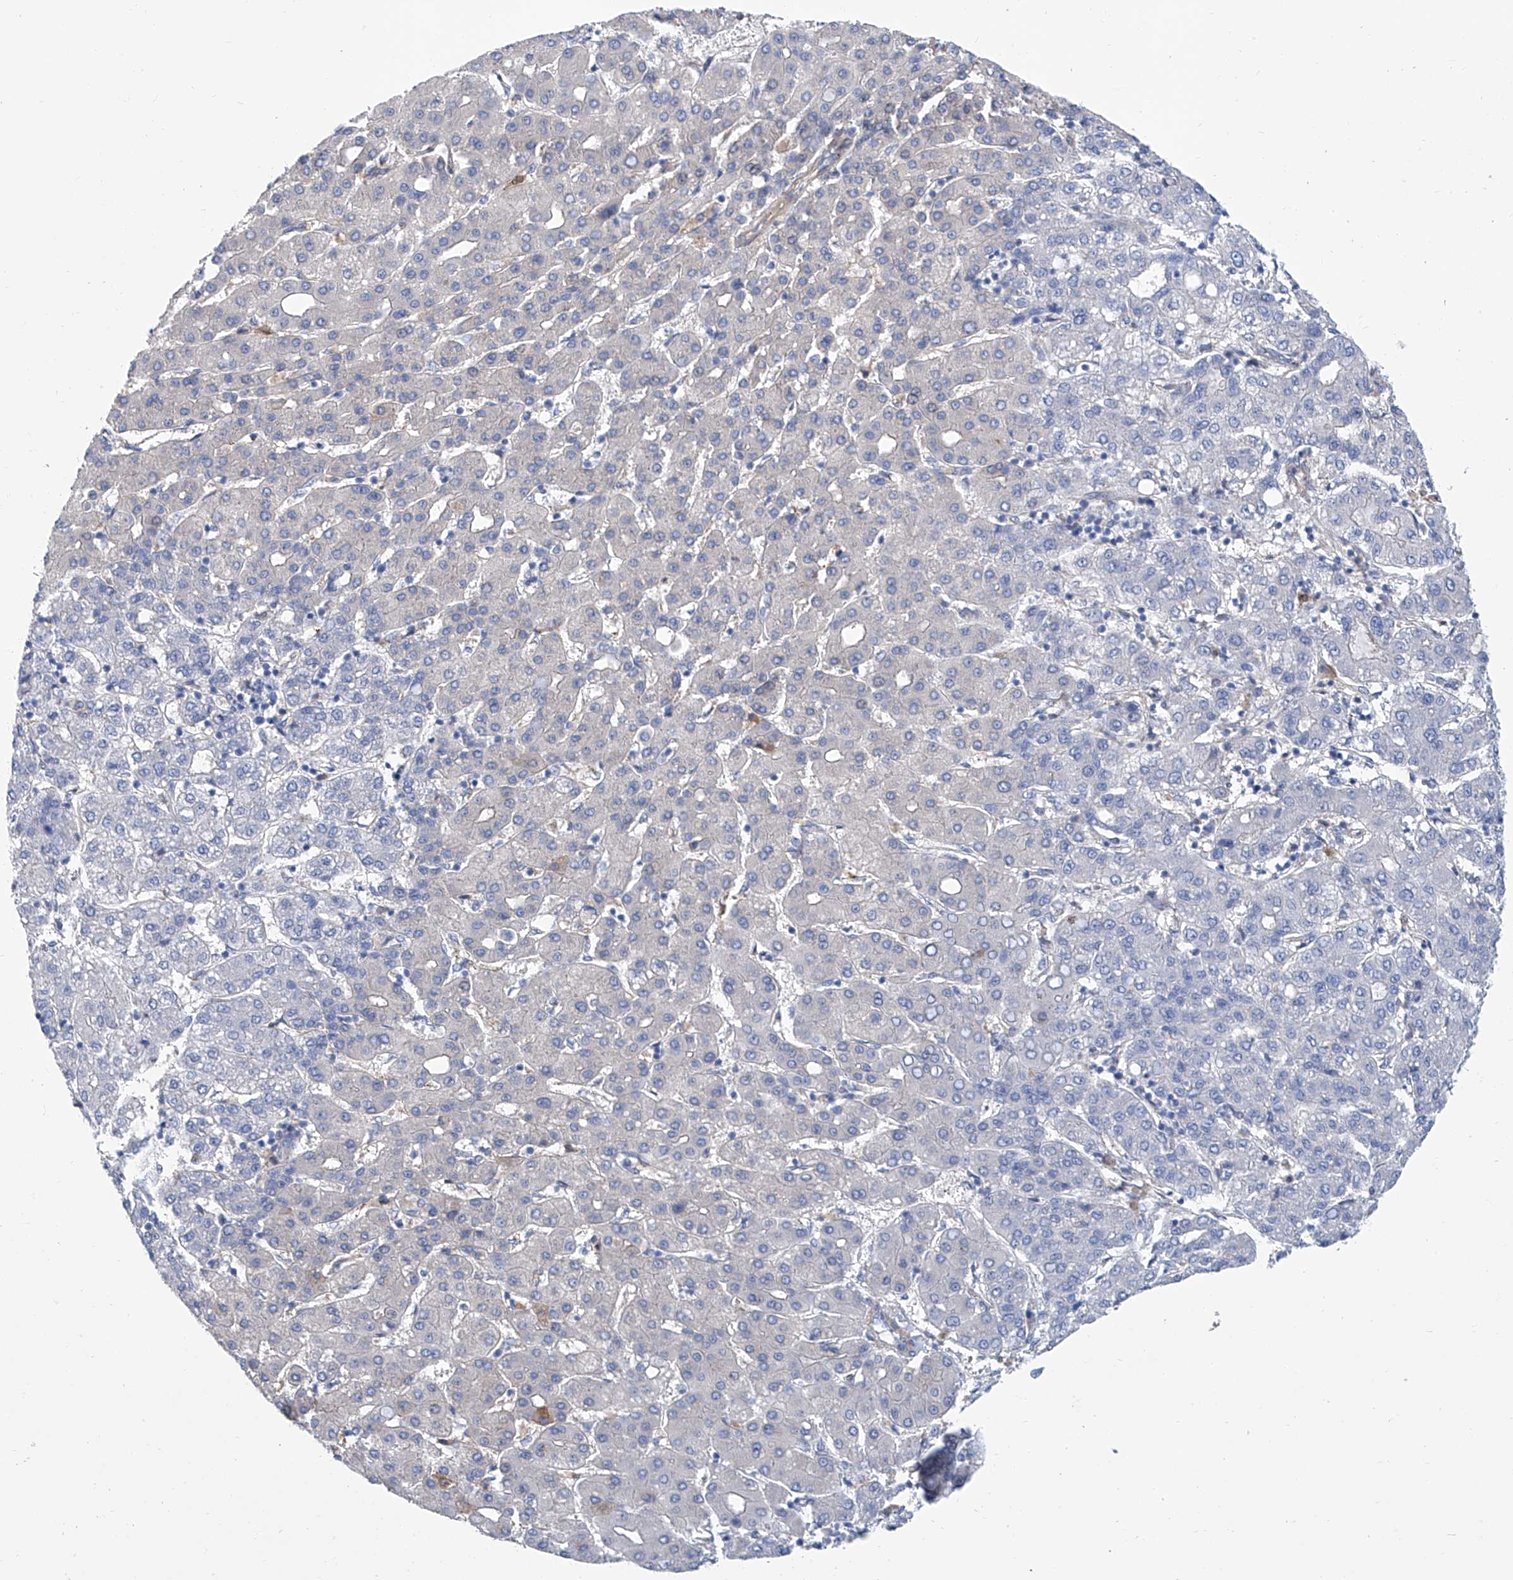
{"staining": {"intensity": "negative", "quantity": "none", "location": "none"}, "tissue": "liver cancer", "cell_type": "Tumor cells", "image_type": "cancer", "snomed": [{"axis": "morphology", "description": "Carcinoma, Hepatocellular, NOS"}, {"axis": "topography", "description": "Liver"}], "caption": "Tumor cells show no significant protein staining in liver cancer. (Immunohistochemistry, brightfield microscopy, high magnification).", "gene": "TNN", "patient": {"sex": "male", "age": 65}}